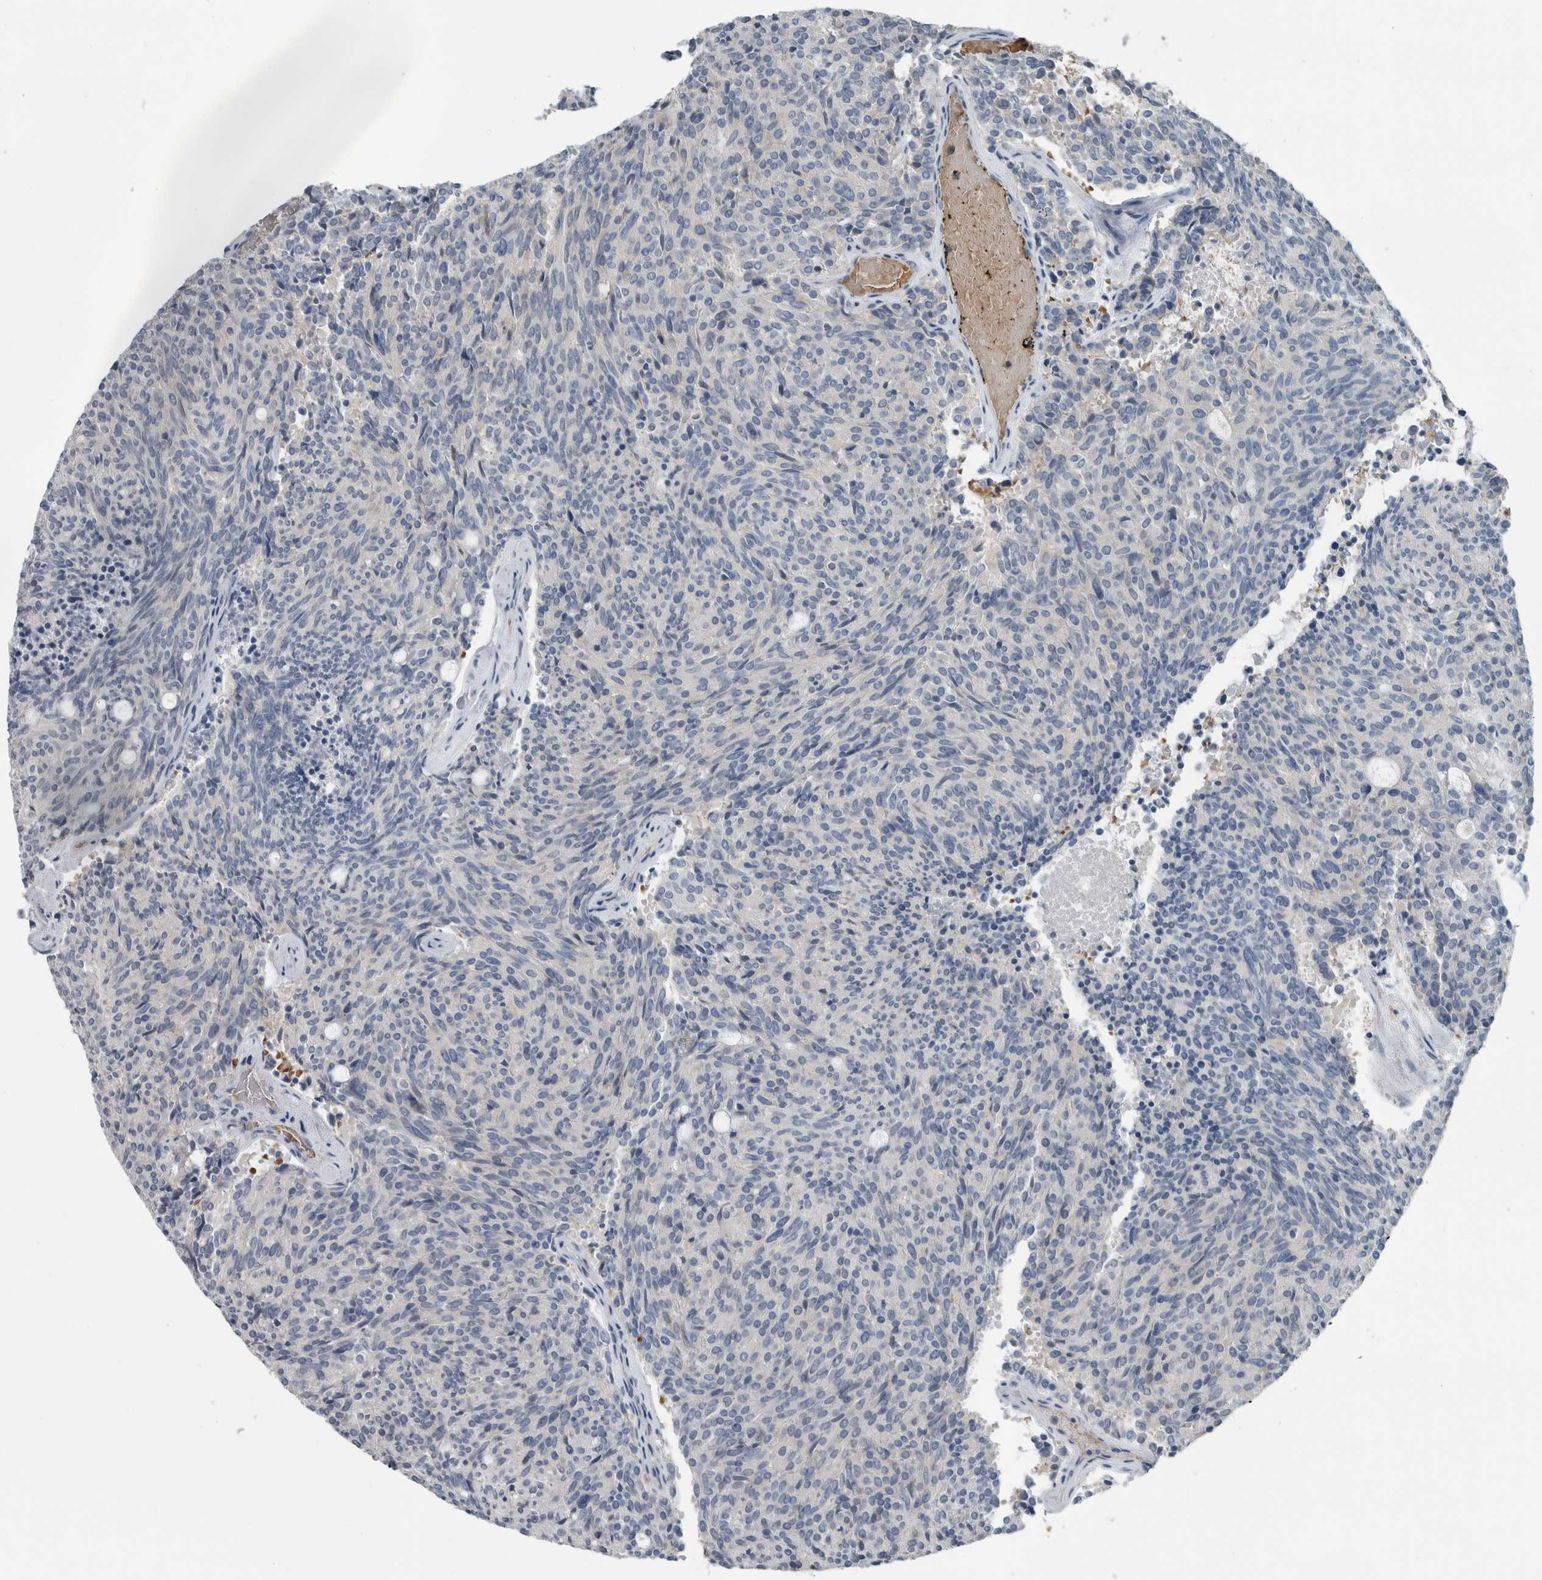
{"staining": {"intensity": "negative", "quantity": "none", "location": "none"}, "tissue": "carcinoid", "cell_type": "Tumor cells", "image_type": "cancer", "snomed": [{"axis": "morphology", "description": "Carcinoid, malignant, NOS"}, {"axis": "topography", "description": "Pancreas"}], "caption": "Immunohistochemistry histopathology image of human malignant carcinoid stained for a protein (brown), which exhibits no staining in tumor cells. (Stains: DAB (3,3'-diaminobenzidine) immunohistochemistry (IHC) with hematoxylin counter stain, Microscopy: brightfield microscopy at high magnification).", "gene": "SH3GL2", "patient": {"sex": "female", "age": 54}}